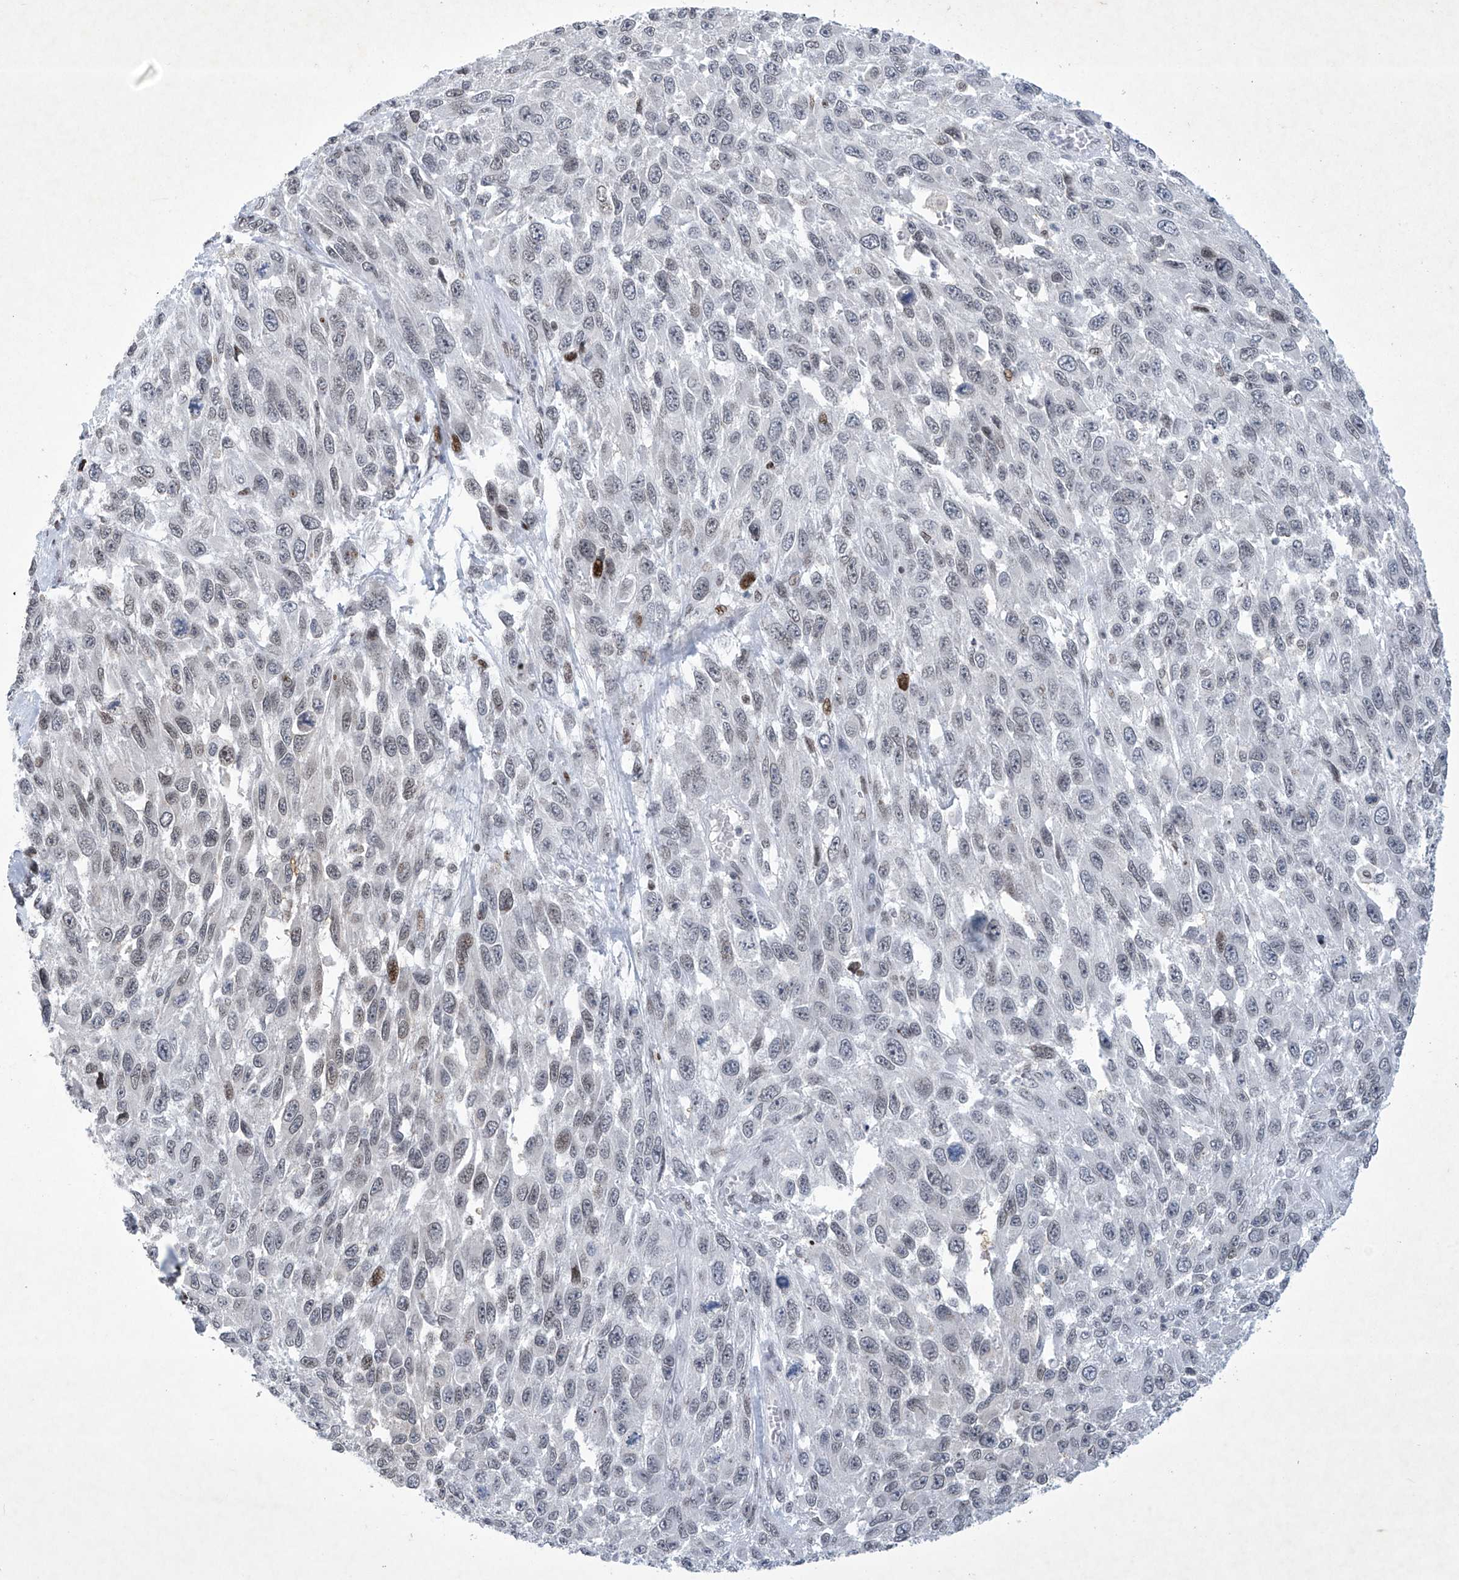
{"staining": {"intensity": "moderate", "quantity": "<25%", "location": "nuclear"}, "tissue": "melanoma", "cell_type": "Tumor cells", "image_type": "cancer", "snomed": [{"axis": "morphology", "description": "Malignant melanoma, NOS"}, {"axis": "topography", "description": "Skin"}], "caption": "DAB (3,3'-diaminobenzidine) immunohistochemical staining of malignant melanoma reveals moderate nuclear protein staining in approximately <25% of tumor cells.", "gene": "RFX7", "patient": {"sex": "female", "age": 96}}